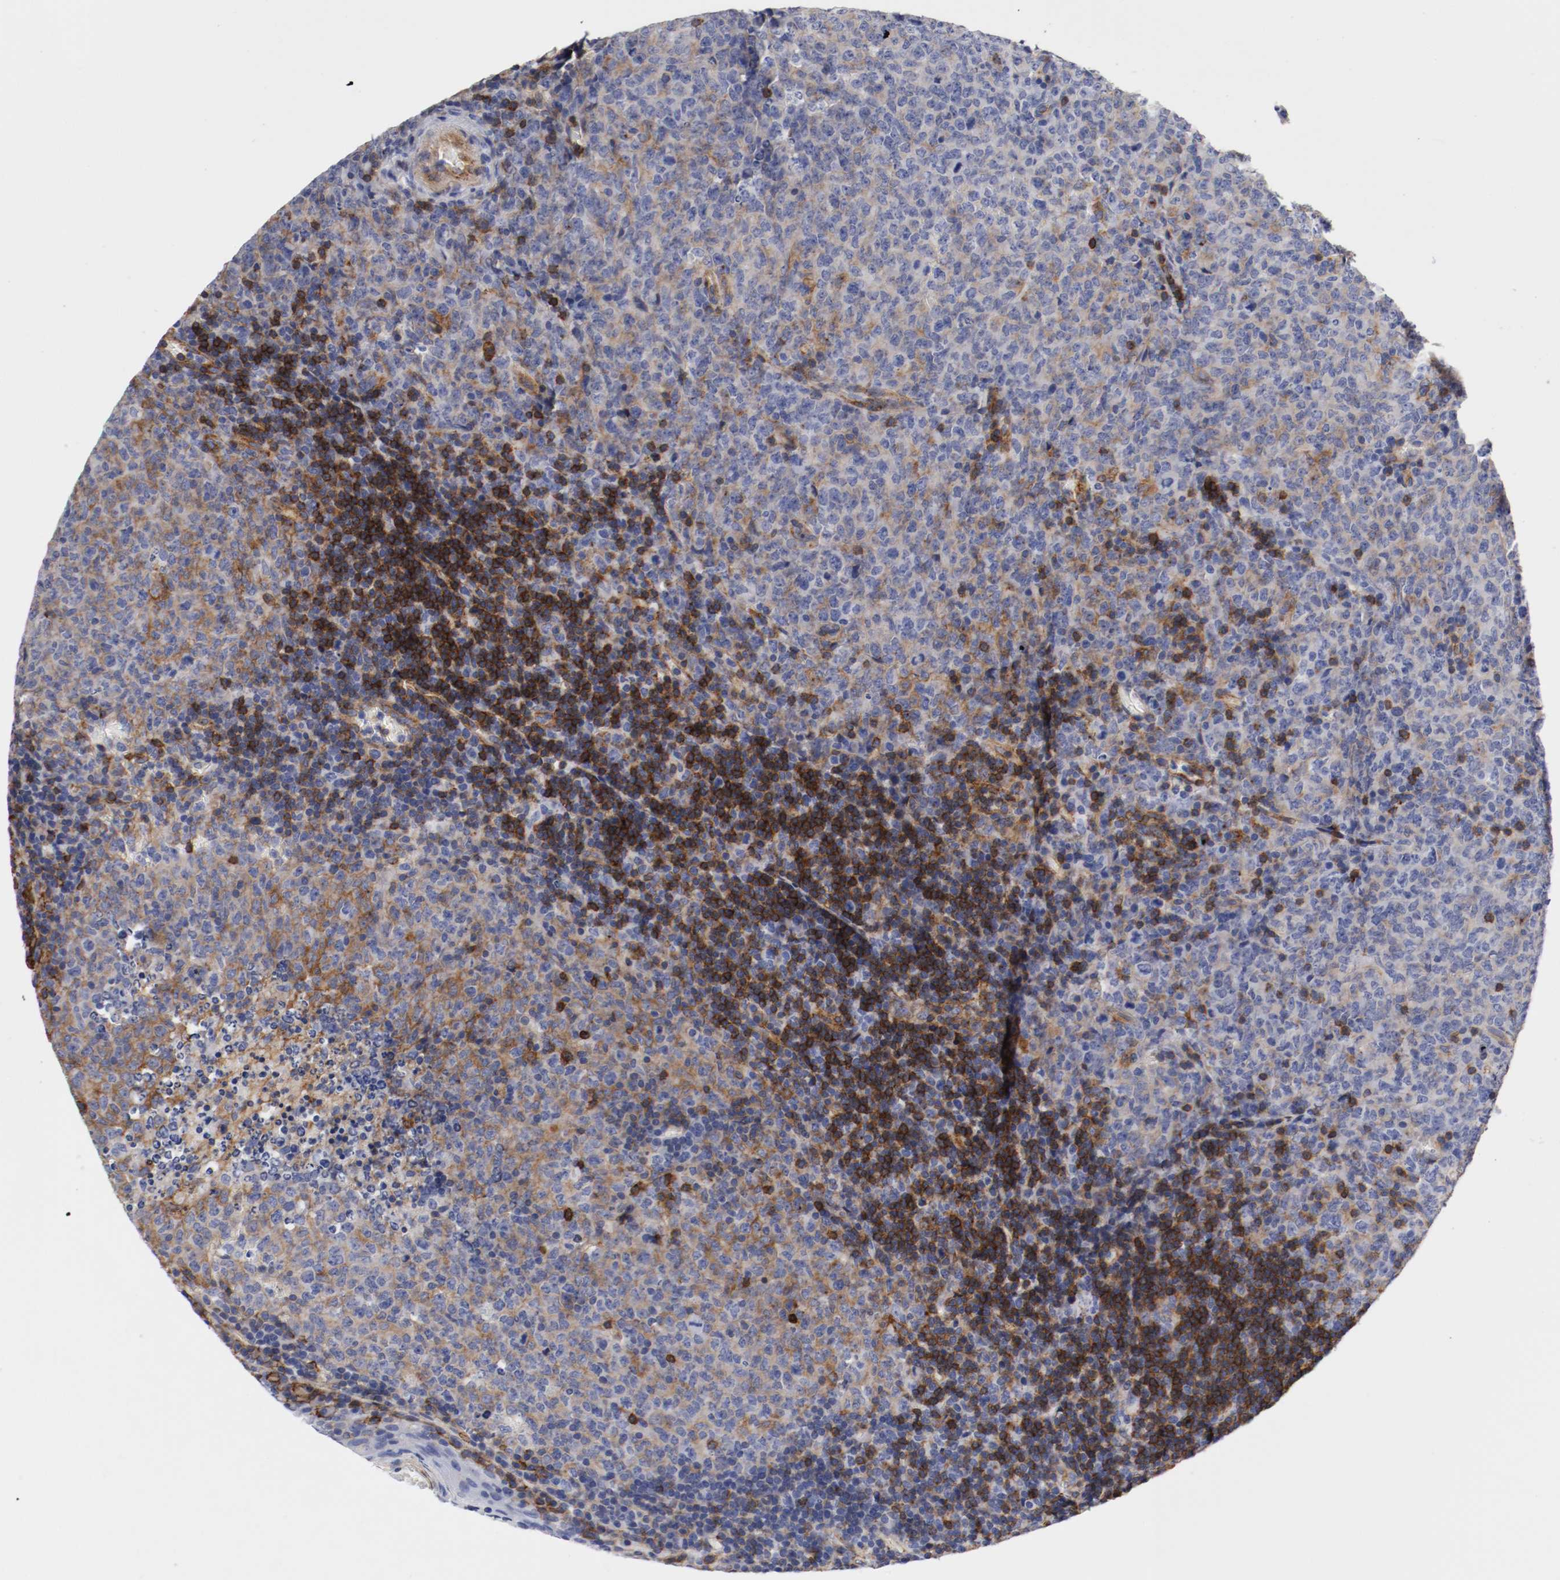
{"staining": {"intensity": "negative", "quantity": "none", "location": "none"}, "tissue": "lymphoma", "cell_type": "Tumor cells", "image_type": "cancer", "snomed": [{"axis": "morphology", "description": "Malignant lymphoma, non-Hodgkin's type, High grade"}, {"axis": "topography", "description": "Tonsil"}], "caption": "Immunohistochemical staining of lymphoma shows no significant positivity in tumor cells.", "gene": "IFITM1", "patient": {"sex": "female", "age": 36}}